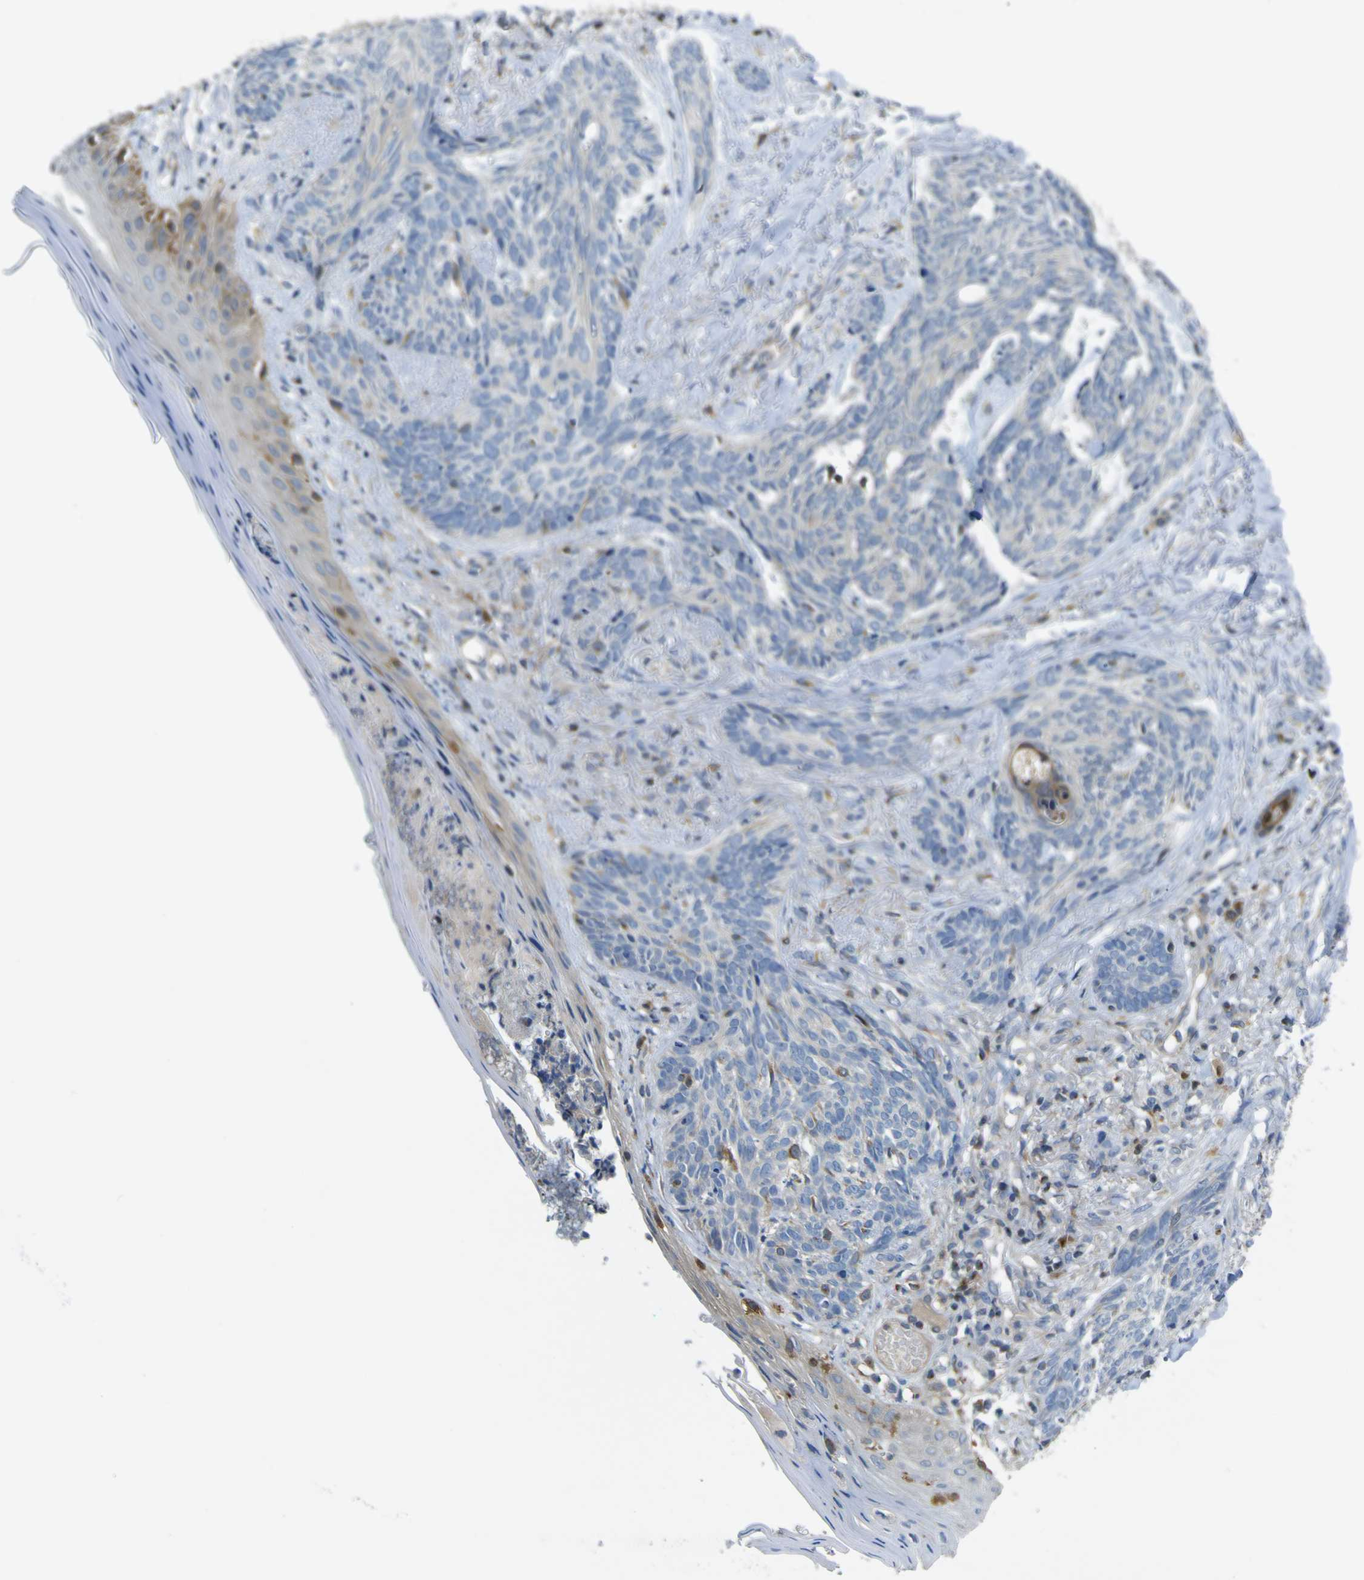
{"staining": {"intensity": "weak", "quantity": ">75%", "location": "cytoplasmic/membranous"}, "tissue": "skin cancer", "cell_type": "Tumor cells", "image_type": "cancer", "snomed": [{"axis": "morphology", "description": "Basal cell carcinoma"}, {"axis": "topography", "description": "Skin"}], "caption": "Skin basal cell carcinoma was stained to show a protein in brown. There is low levels of weak cytoplasmic/membranous staining in about >75% of tumor cells.", "gene": "EML2", "patient": {"sex": "male", "age": 43}}